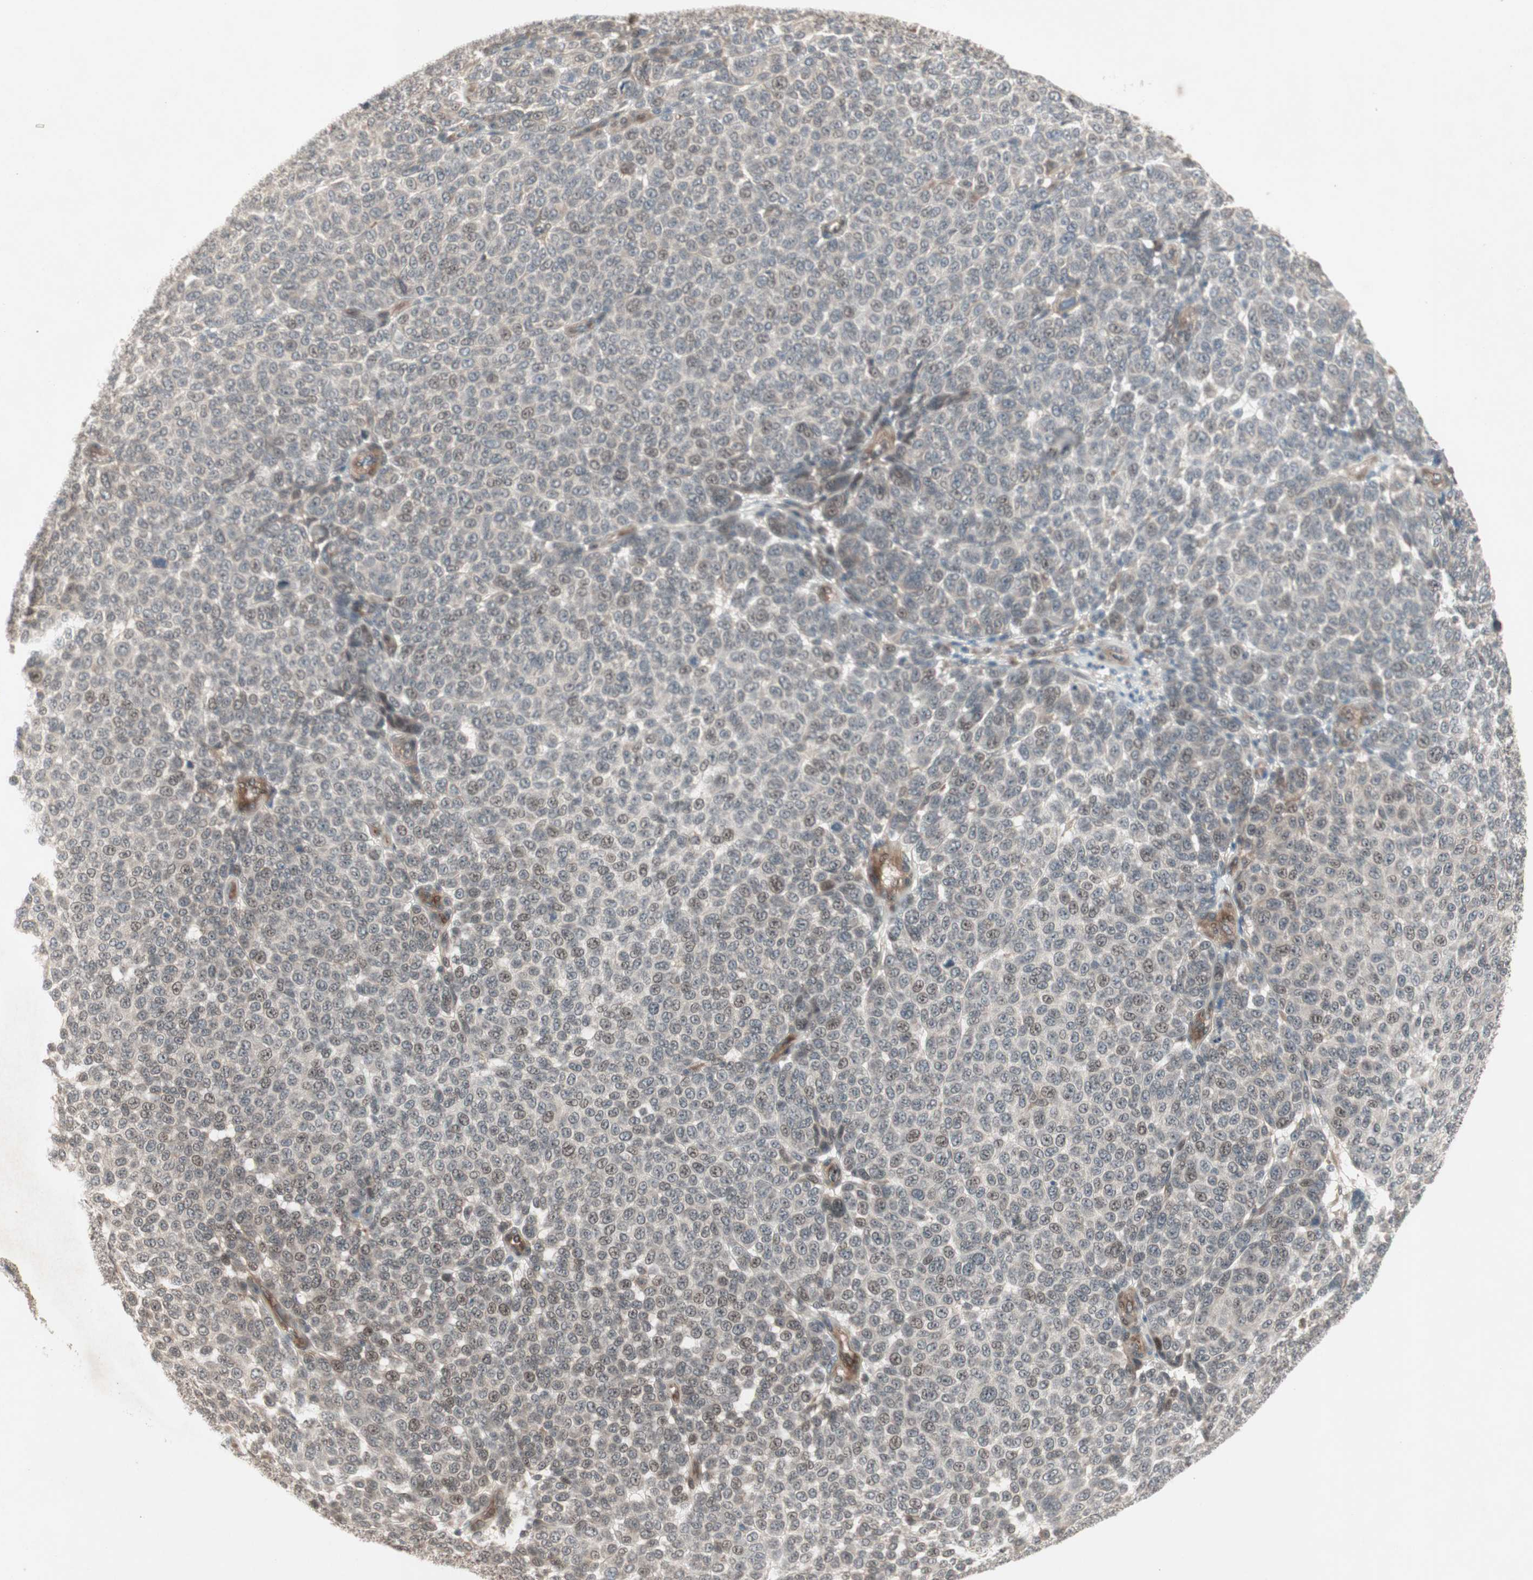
{"staining": {"intensity": "weak", "quantity": "<25%", "location": "nuclear"}, "tissue": "melanoma", "cell_type": "Tumor cells", "image_type": "cancer", "snomed": [{"axis": "morphology", "description": "Malignant melanoma, NOS"}, {"axis": "topography", "description": "Skin"}], "caption": "Immunohistochemistry (IHC) photomicrograph of neoplastic tissue: melanoma stained with DAB (3,3'-diaminobenzidine) demonstrates no significant protein staining in tumor cells. (DAB (3,3'-diaminobenzidine) IHC, high magnification).", "gene": "PGBD1", "patient": {"sex": "male", "age": 59}}